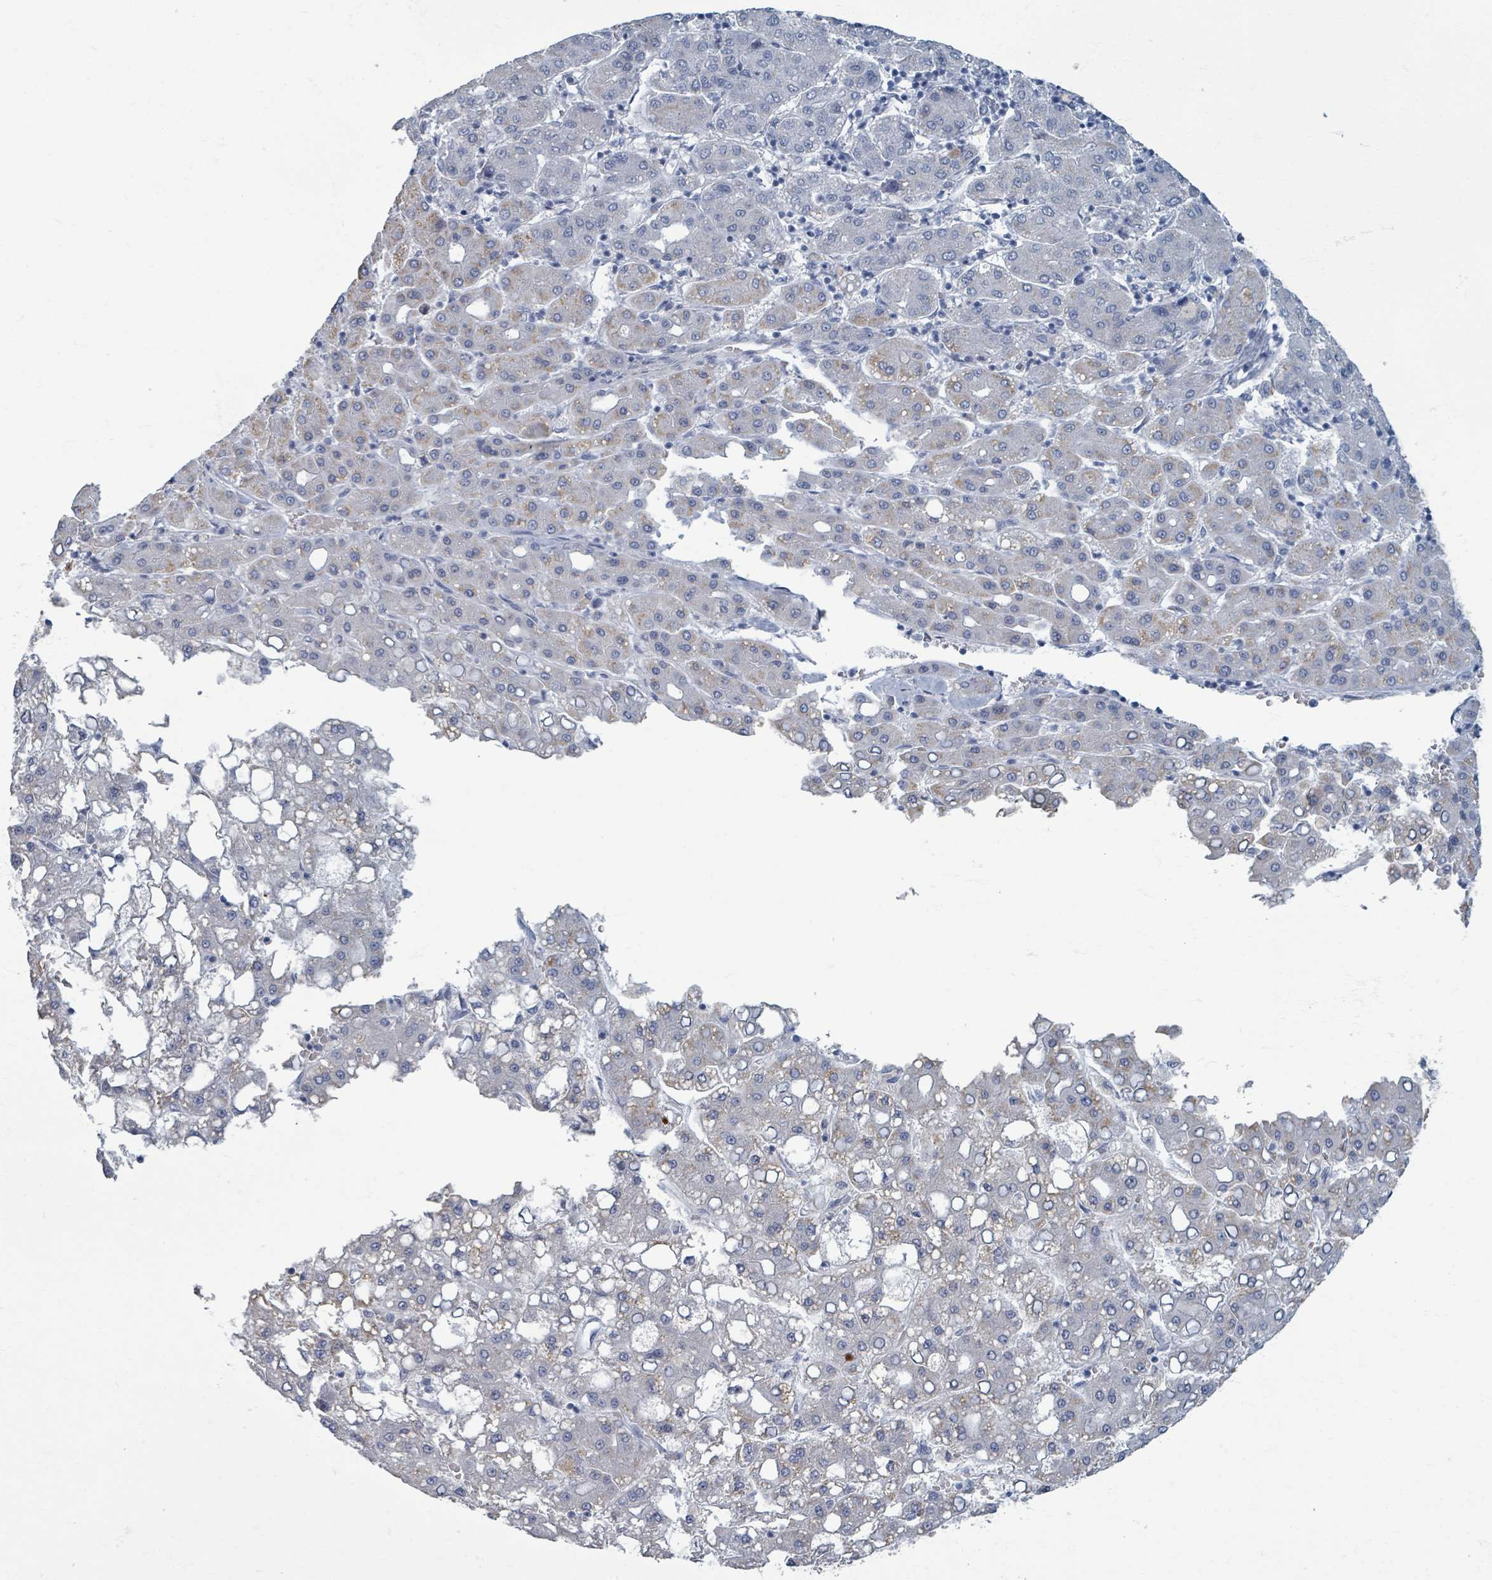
{"staining": {"intensity": "weak", "quantity": "<25%", "location": "cytoplasmic/membranous"}, "tissue": "liver cancer", "cell_type": "Tumor cells", "image_type": "cancer", "snomed": [{"axis": "morphology", "description": "Carcinoma, Hepatocellular, NOS"}, {"axis": "topography", "description": "Liver"}], "caption": "Immunohistochemistry (IHC) of liver cancer exhibits no staining in tumor cells.", "gene": "WNT11", "patient": {"sex": "male", "age": 65}}